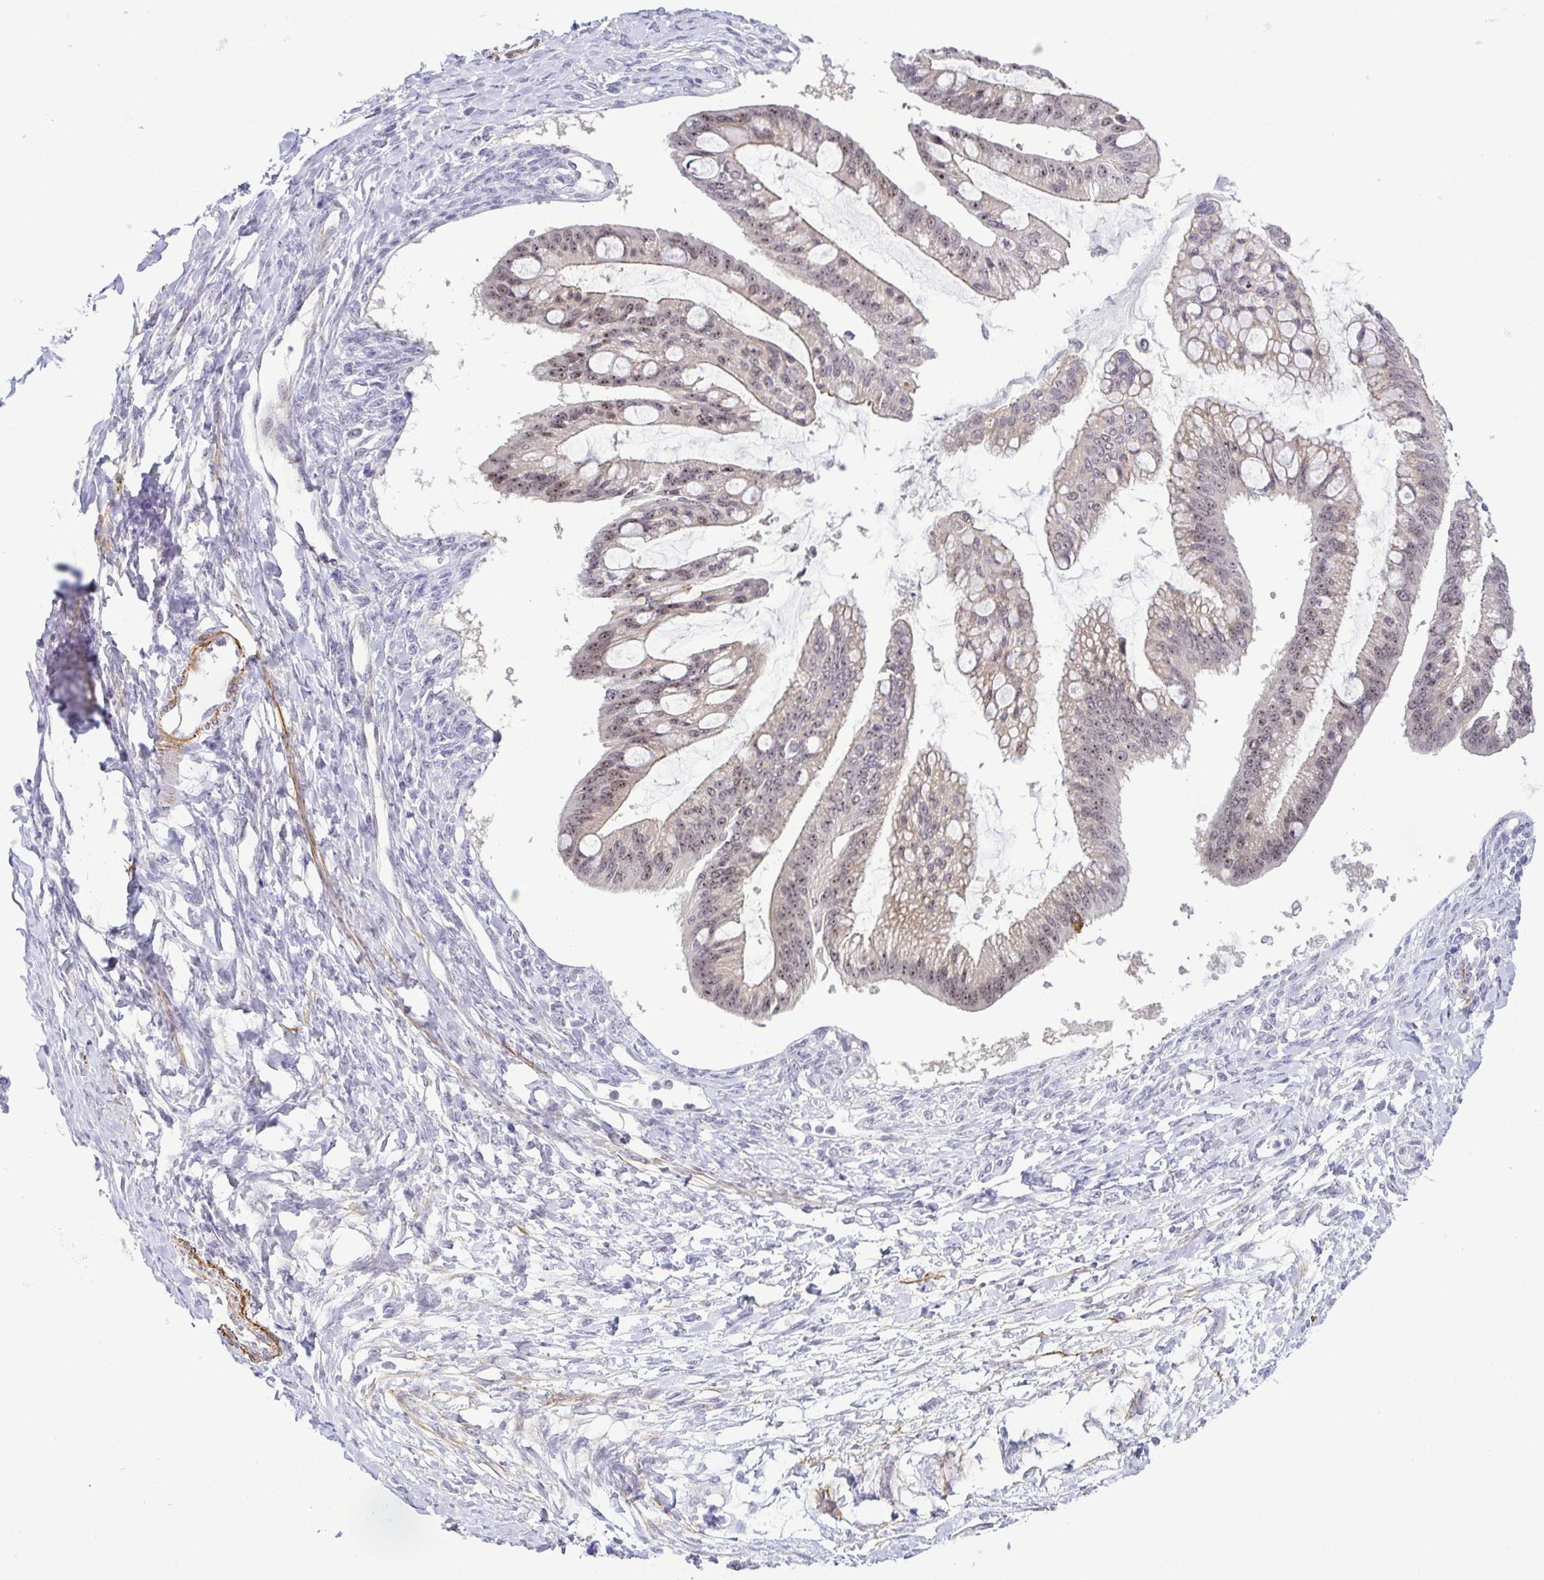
{"staining": {"intensity": "weak", "quantity": "25%-75%", "location": "cytoplasmic/membranous,nuclear"}, "tissue": "ovarian cancer", "cell_type": "Tumor cells", "image_type": "cancer", "snomed": [{"axis": "morphology", "description": "Cystadenocarcinoma, mucinous, NOS"}, {"axis": "topography", "description": "Ovary"}], "caption": "Protein expression analysis of human mucinous cystadenocarcinoma (ovarian) reveals weak cytoplasmic/membranous and nuclear staining in about 25%-75% of tumor cells.", "gene": "RSL24D1", "patient": {"sex": "female", "age": 73}}